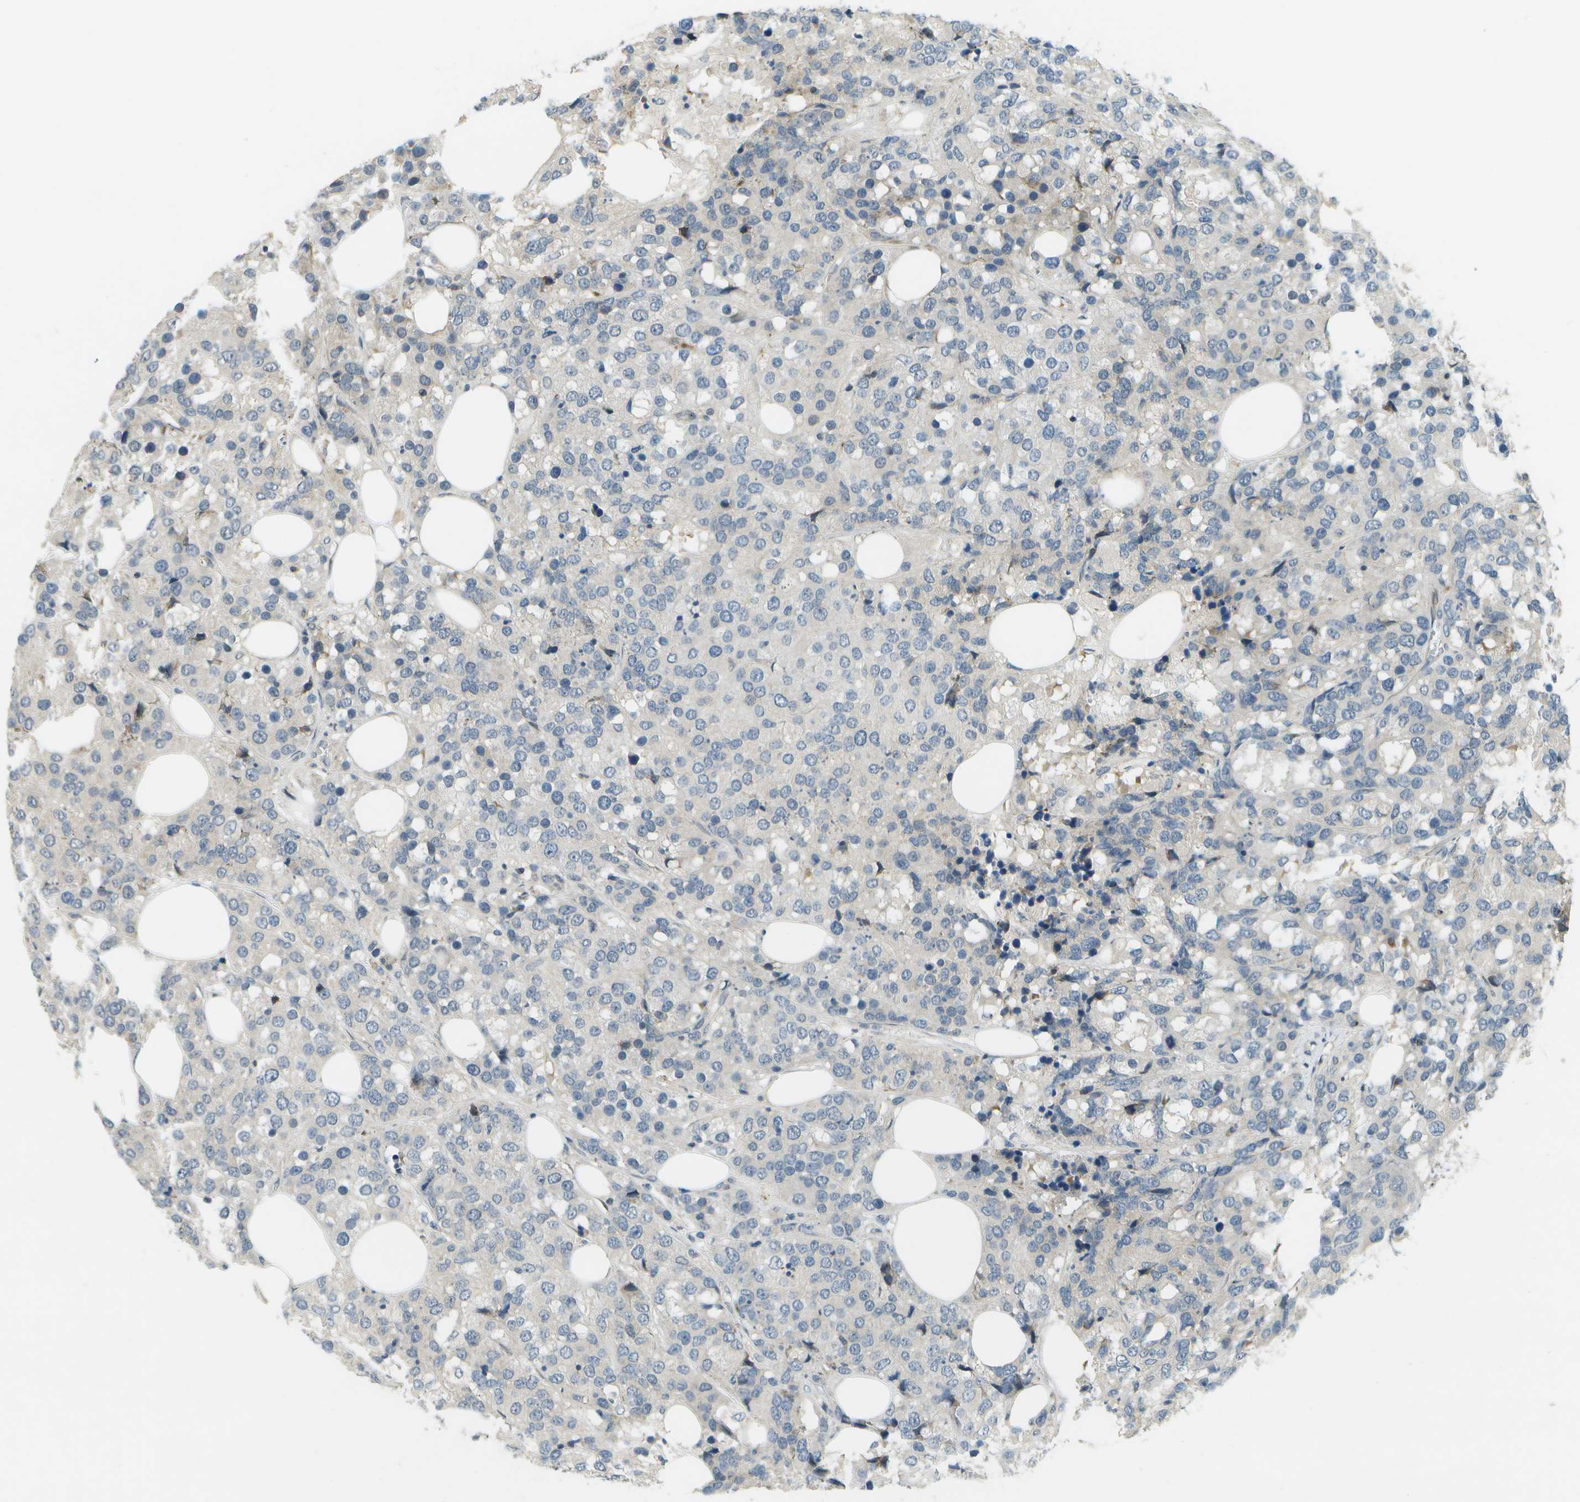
{"staining": {"intensity": "negative", "quantity": "none", "location": "none"}, "tissue": "breast cancer", "cell_type": "Tumor cells", "image_type": "cancer", "snomed": [{"axis": "morphology", "description": "Lobular carcinoma"}, {"axis": "topography", "description": "Breast"}], "caption": "Immunohistochemistry (IHC) histopathology image of human lobular carcinoma (breast) stained for a protein (brown), which displays no expression in tumor cells.", "gene": "WNK2", "patient": {"sex": "female", "age": 59}}